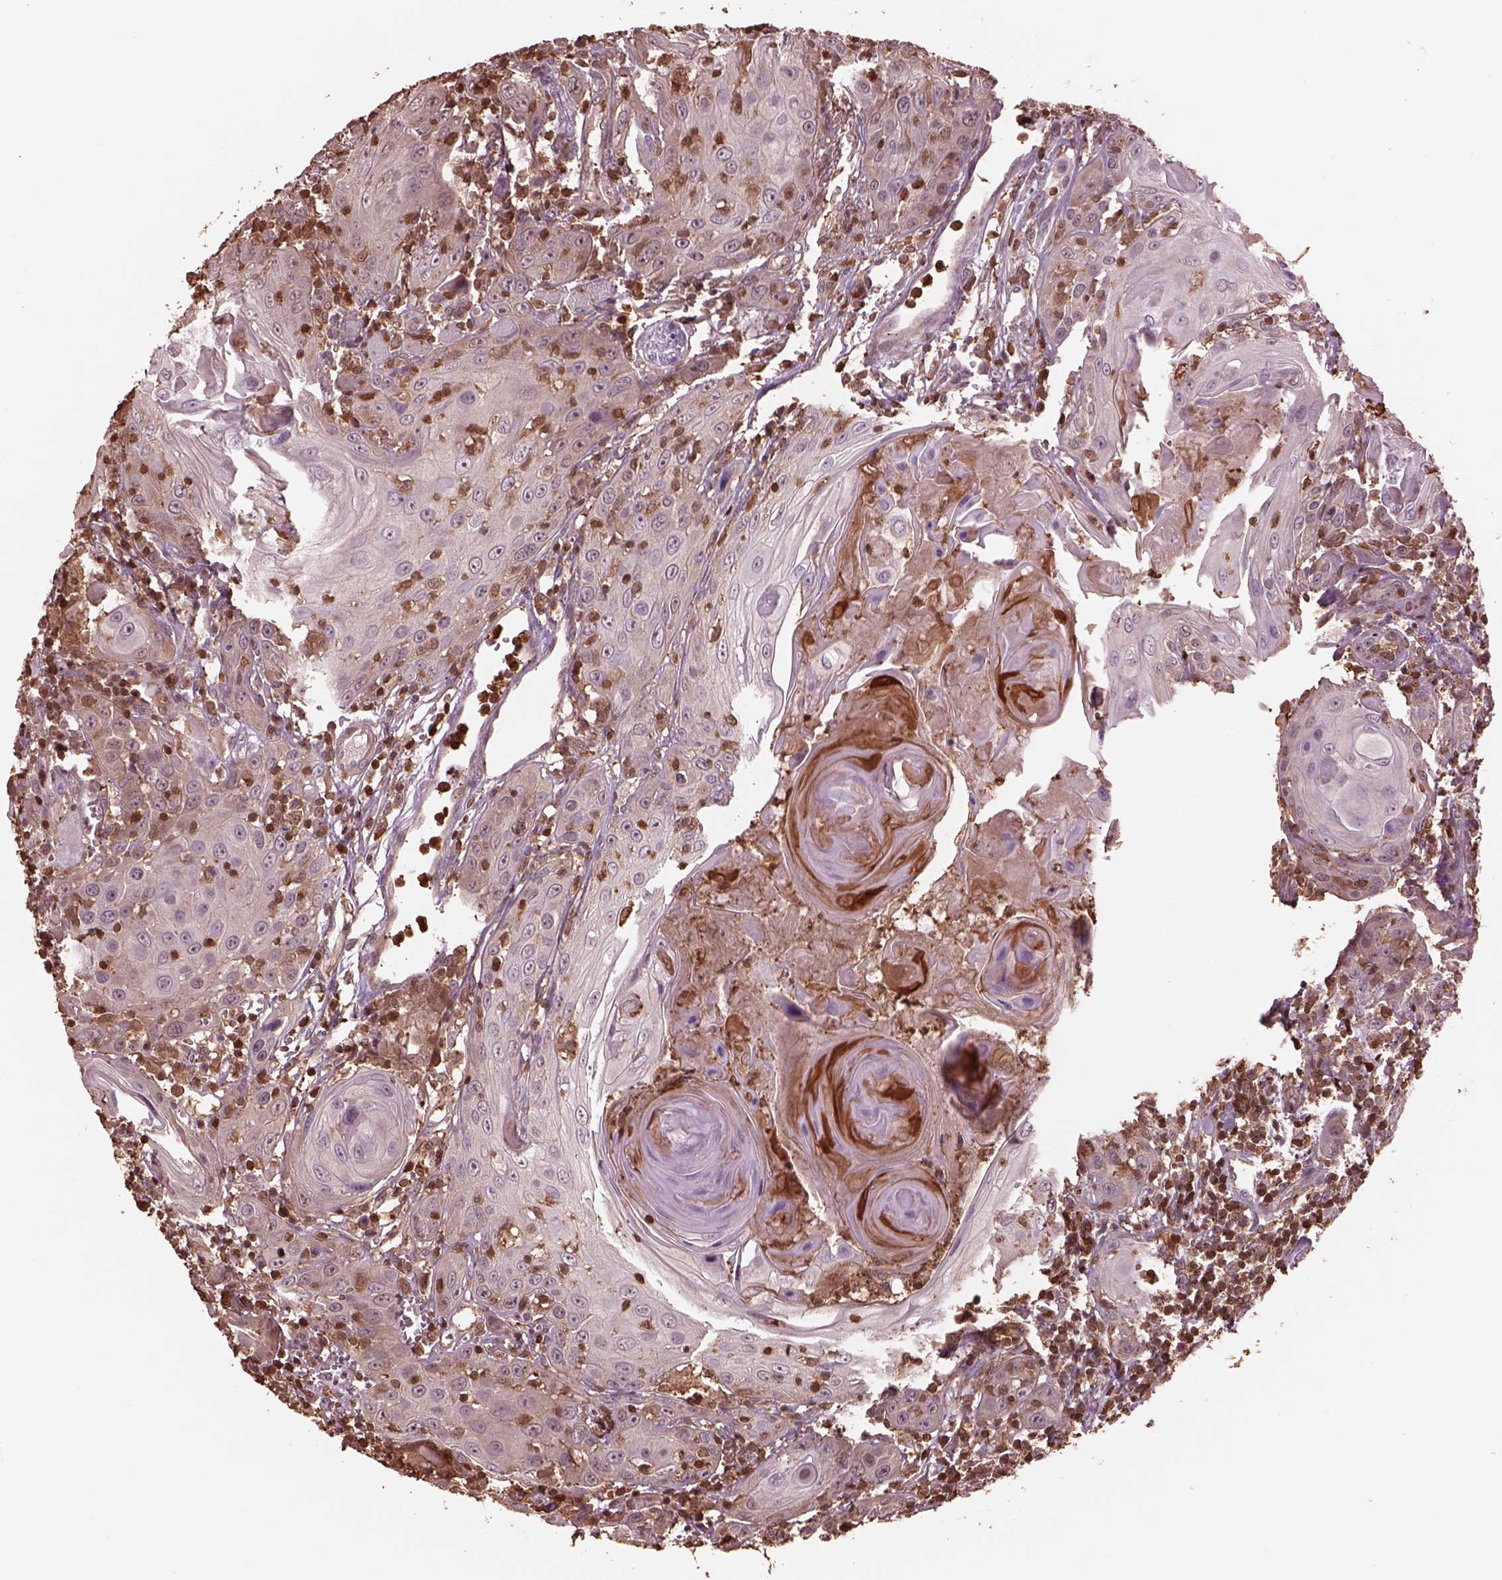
{"staining": {"intensity": "weak", "quantity": "25%-75%", "location": "cytoplasmic/membranous"}, "tissue": "head and neck cancer", "cell_type": "Tumor cells", "image_type": "cancer", "snomed": [{"axis": "morphology", "description": "Squamous cell carcinoma, NOS"}, {"axis": "topography", "description": "Head-Neck"}], "caption": "About 25%-75% of tumor cells in human head and neck cancer display weak cytoplasmic/membranous protein expression as visualized by brown immunohistochemical staining.", "gene": "IL31RA", "patient": {"sex": "female", "age": 80}}